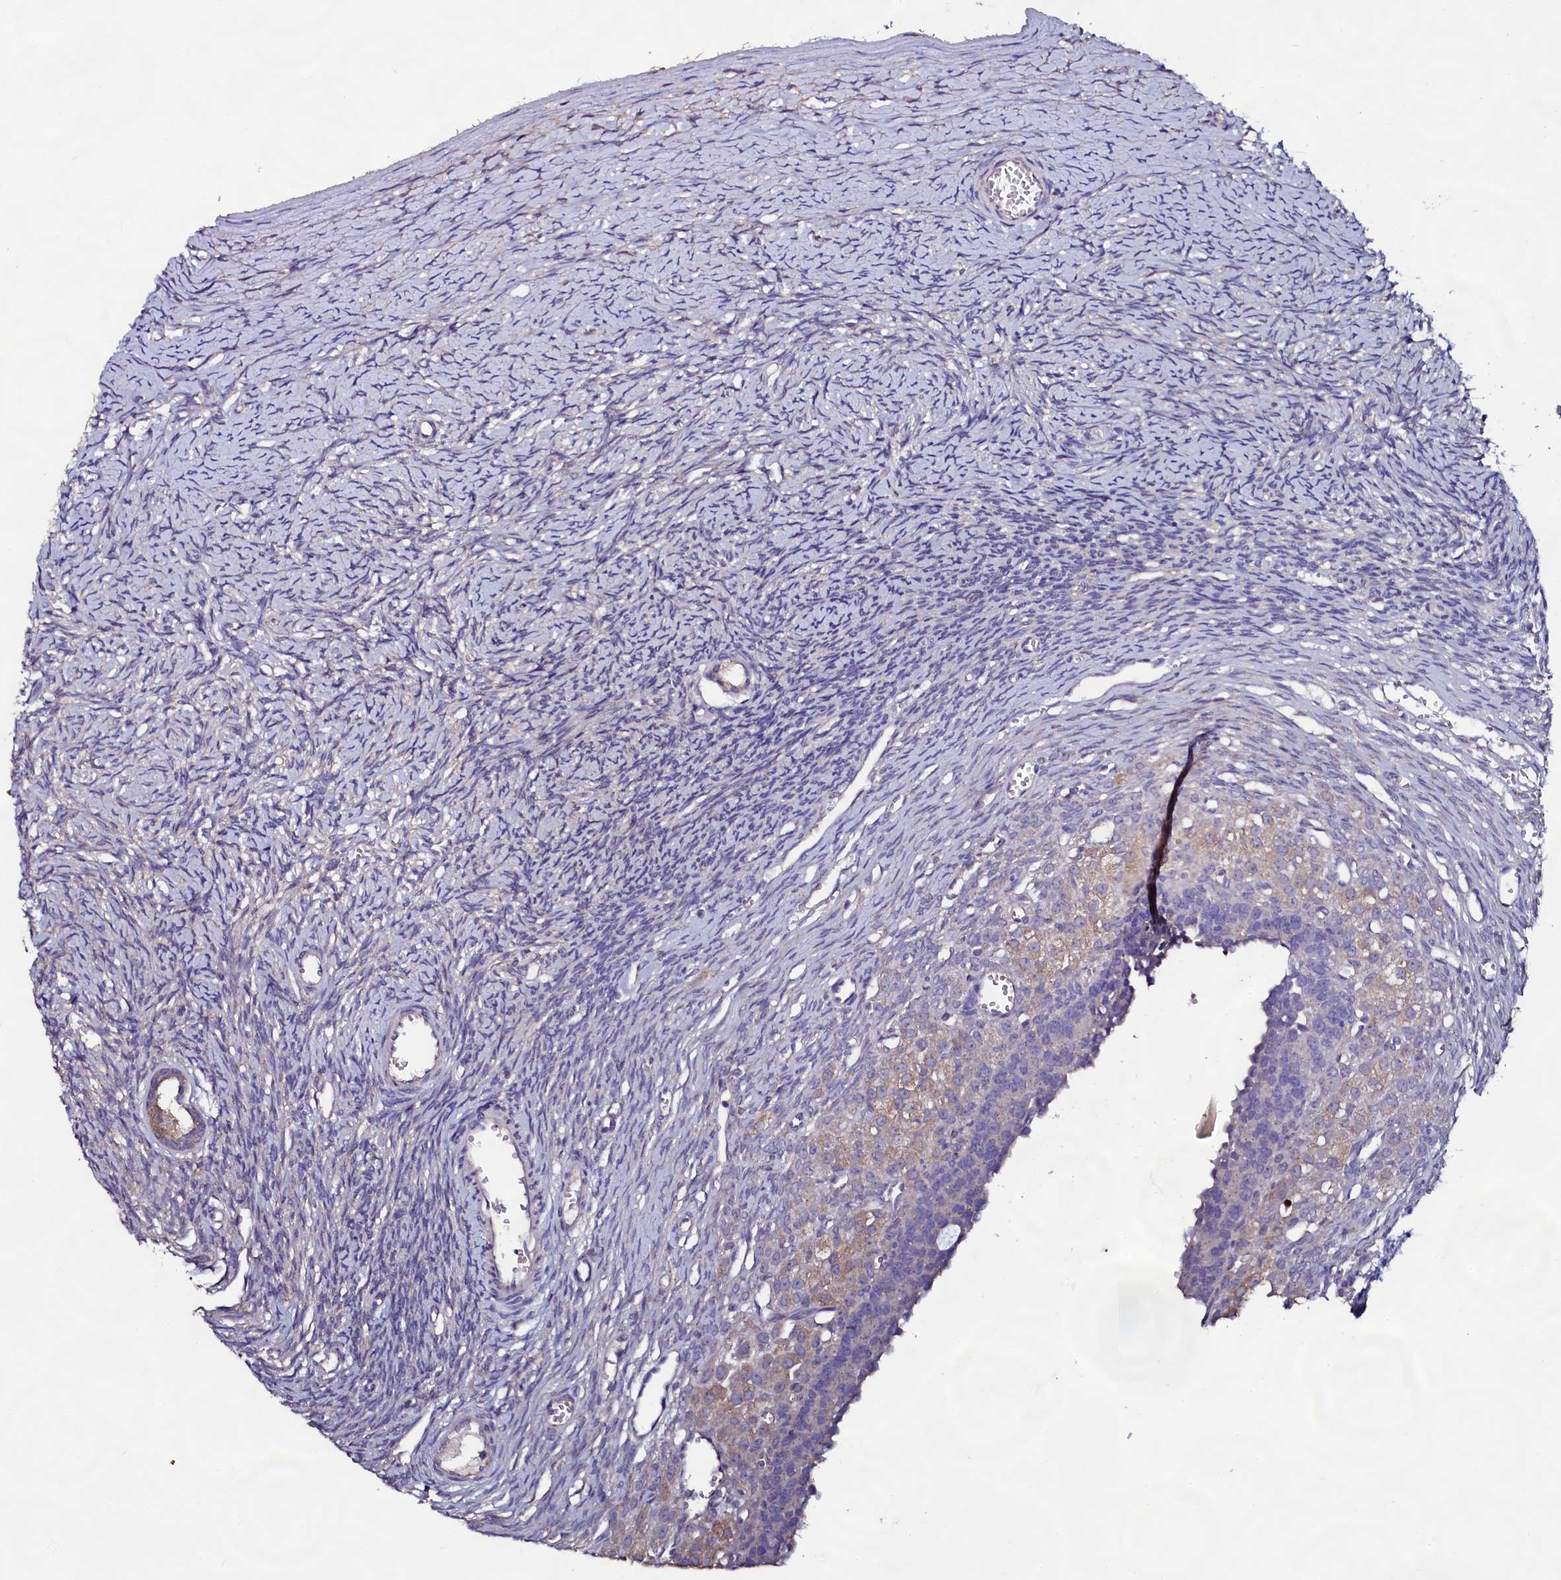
{"staining": {"intensity": "weak", "quantity": ">75%", "location": "cytoplasmic/membranous"}, "tissue": "ovary", "cell_type": "Follicle cells", "image_type": "normal", "snomed": [{"axis": "morphology", "description": "Normal tissue, NOS"}, {"axis": "topography", "description": "Ovary"}], "caption": "Immunohistochemical staining of benign human ovary demonstrates >75% levels of weak cytoplasmic/membranous protein staining in approximately >75% of follicle cells.", "gene": "USPL1", "patient": {"sex": "female", "age": 39}}